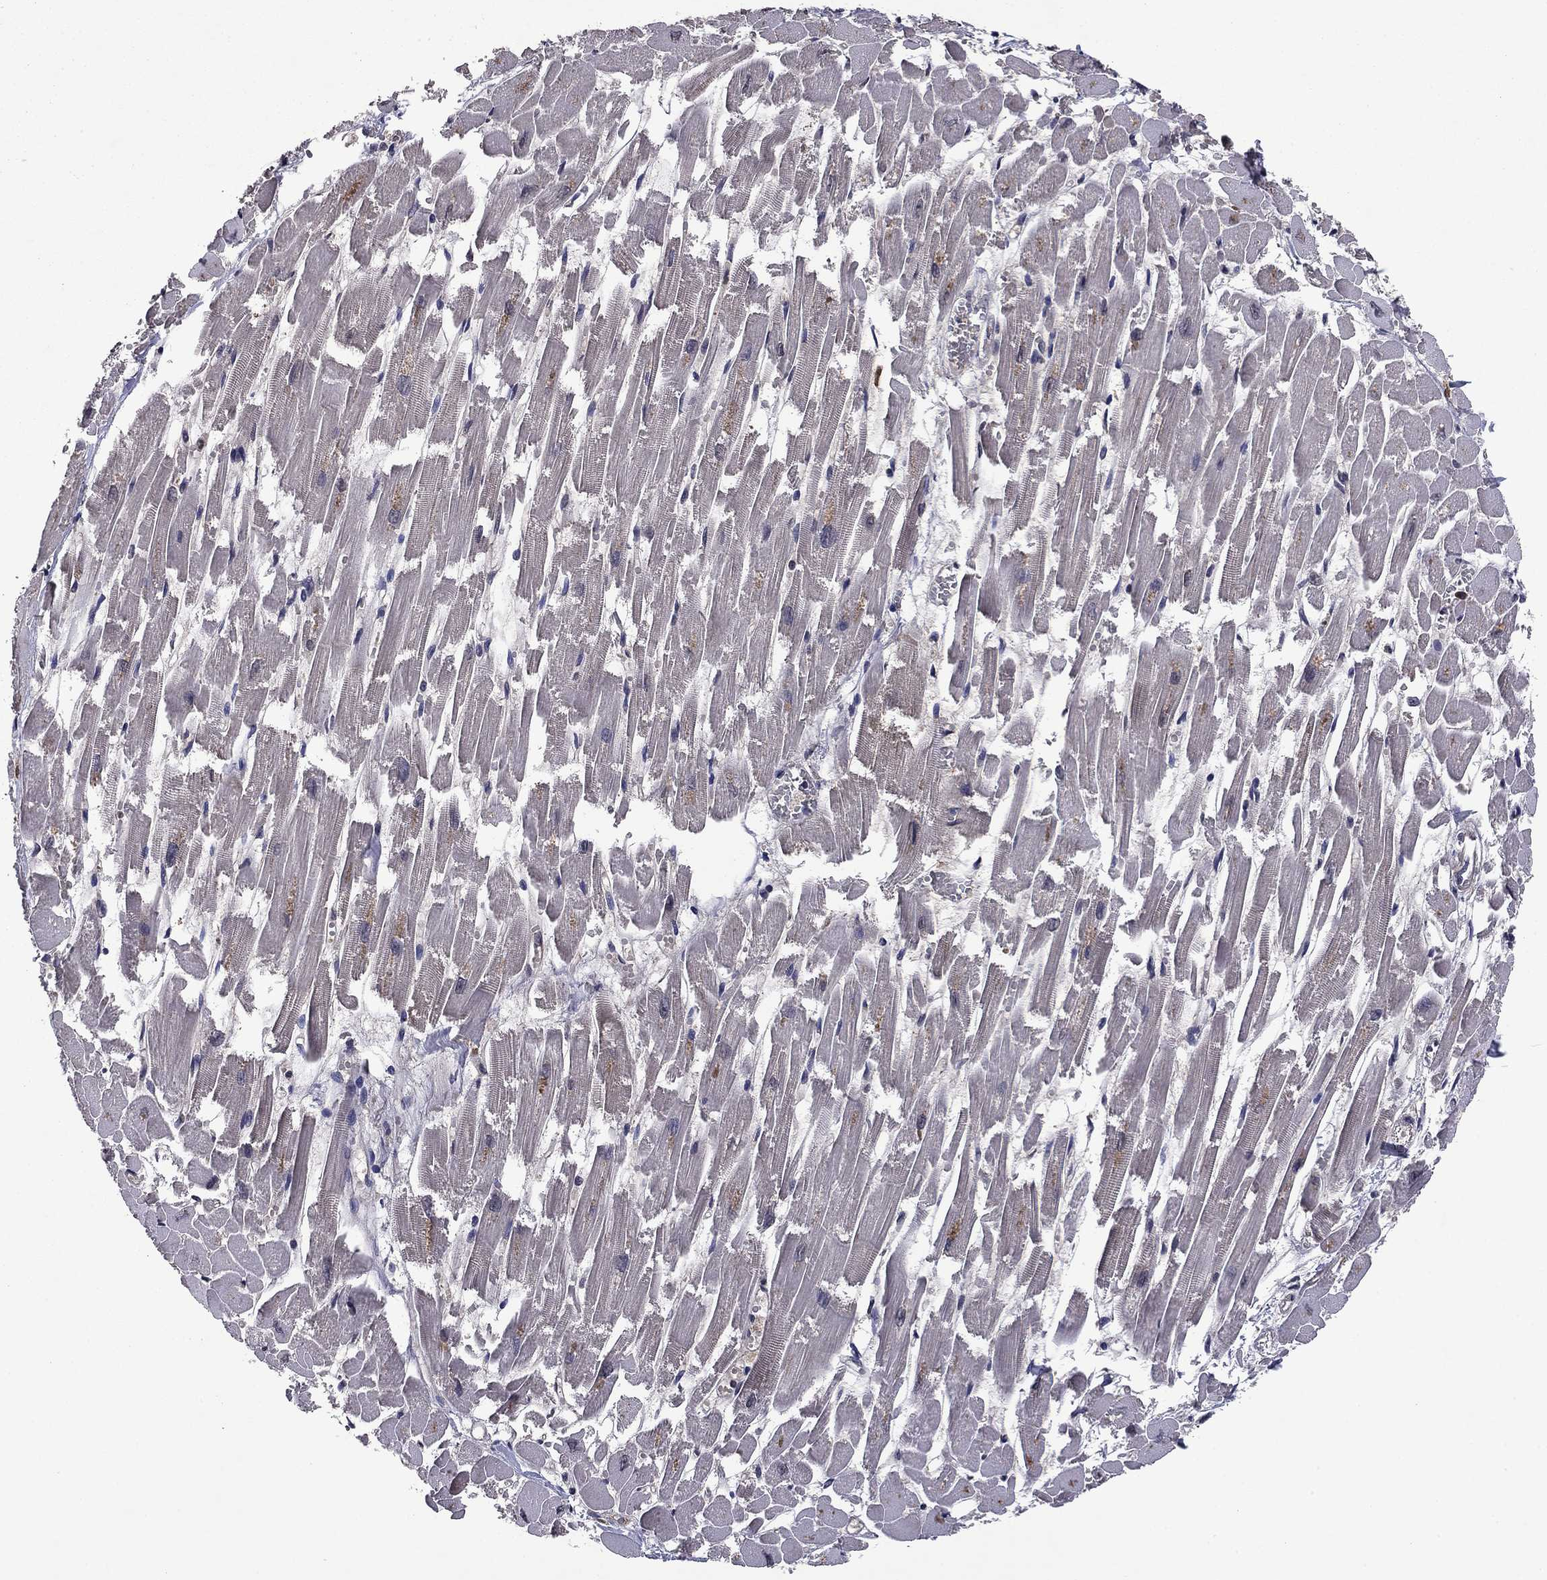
{"staining": {"intensity": "negative", "quantity": "none", "location": "none"}, "tissue": "heart muscle", "cell_type": "Cardiomyocytes", "image_type": "normal", "snomed": [{"axis": "morphology", "description": "Normal tissue, NOS"}, {"axis": "topography", "description": "Heart"}], "caption": "Heart muscle stained for a protein using IHC reveals no positivity cardiomyocytes.", "gene": "PROS1", "patient": {"sex": "female", "age": 52}}